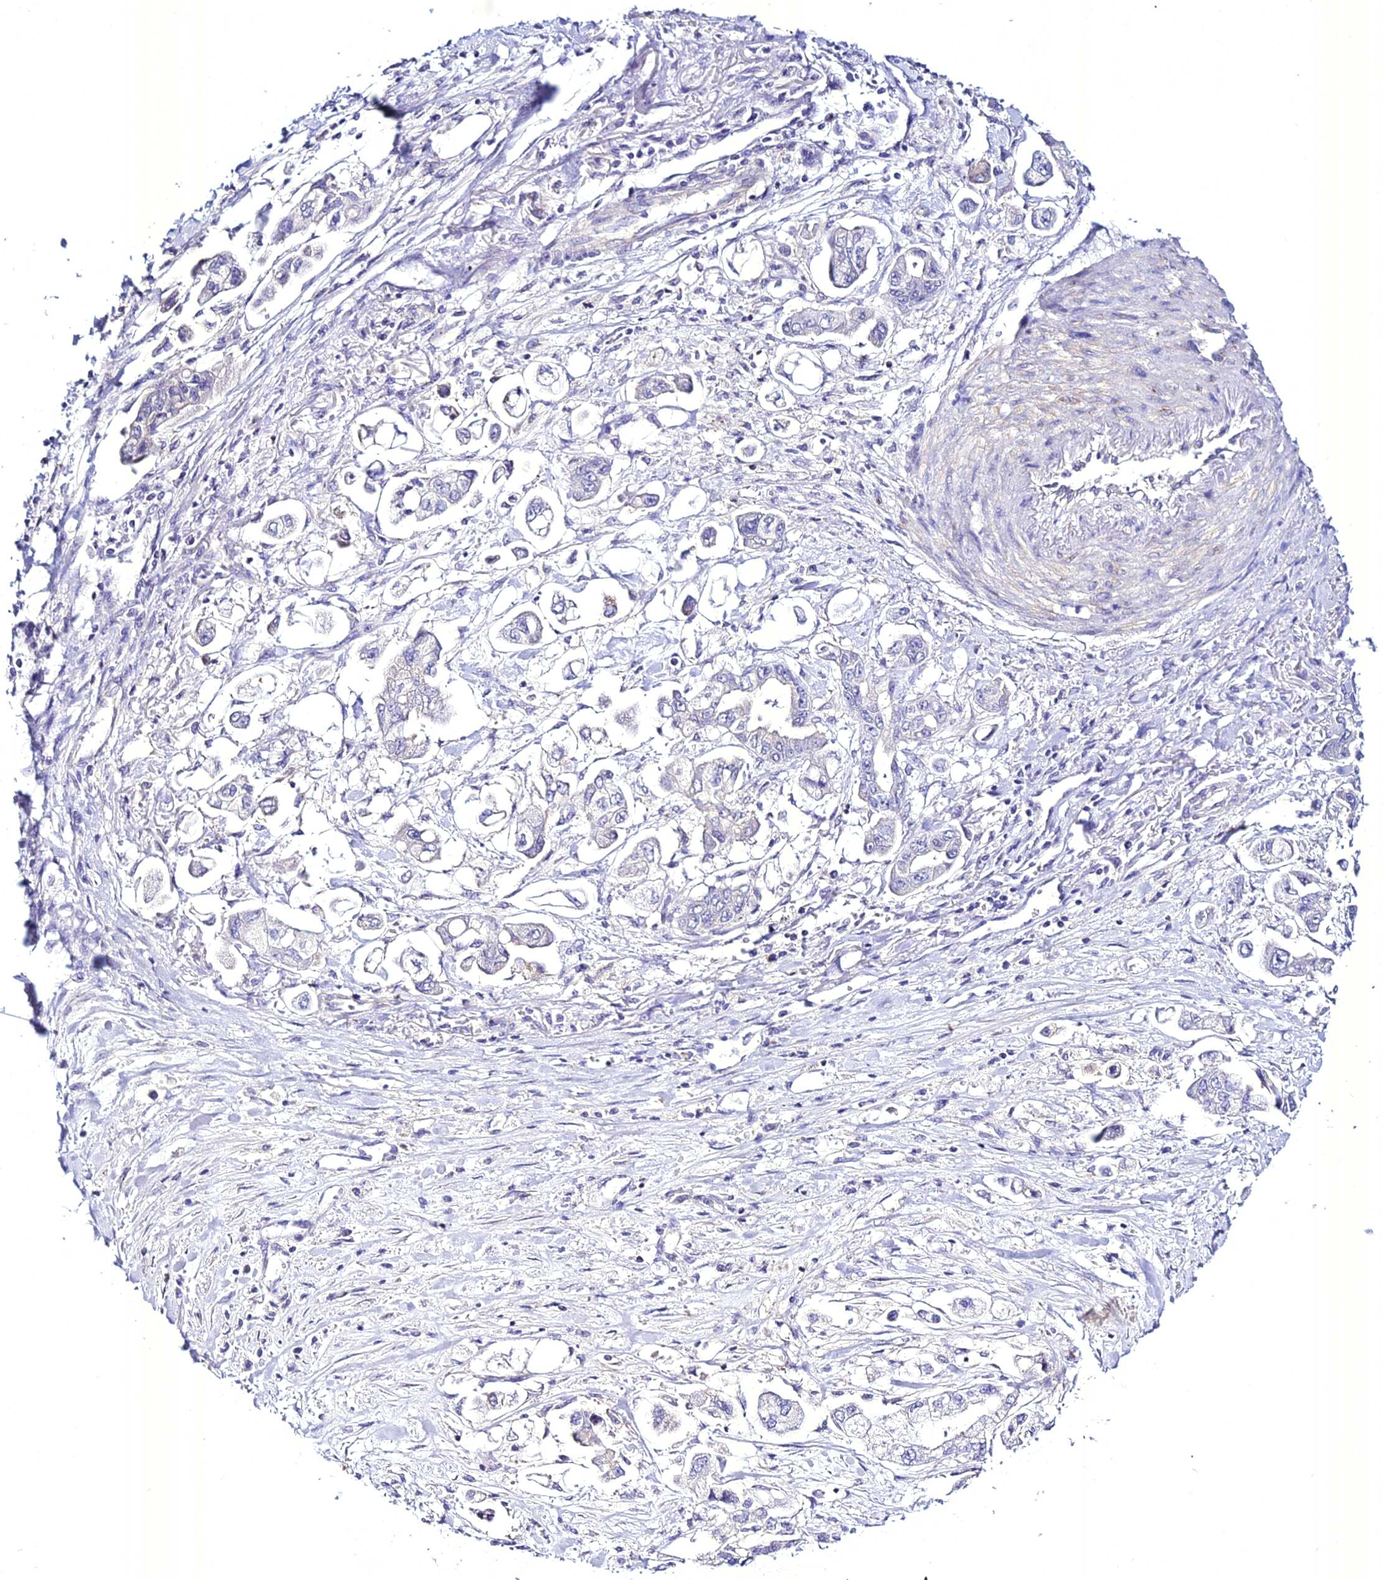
{"staining": {"intensity": "negative", "quantity": "none", "location": "none"}, "tissue": "stomach cancer", "cell_type": "Tumor cells", "image_type": "cancer", "snomed": [{"axis": "morphology", "description": "Adenocarcinoma, NOS"}, {"axis": "topography", "description": "Stomach"}], "caption": "Immunohistochemistry photomicrograph of neoplastic tissue: stomach cancer stained with DAB exhibits no significant protein staining in tumor cells.", "gene": "ATG16L2", "patient": {"sex": "male", "age": 62}}